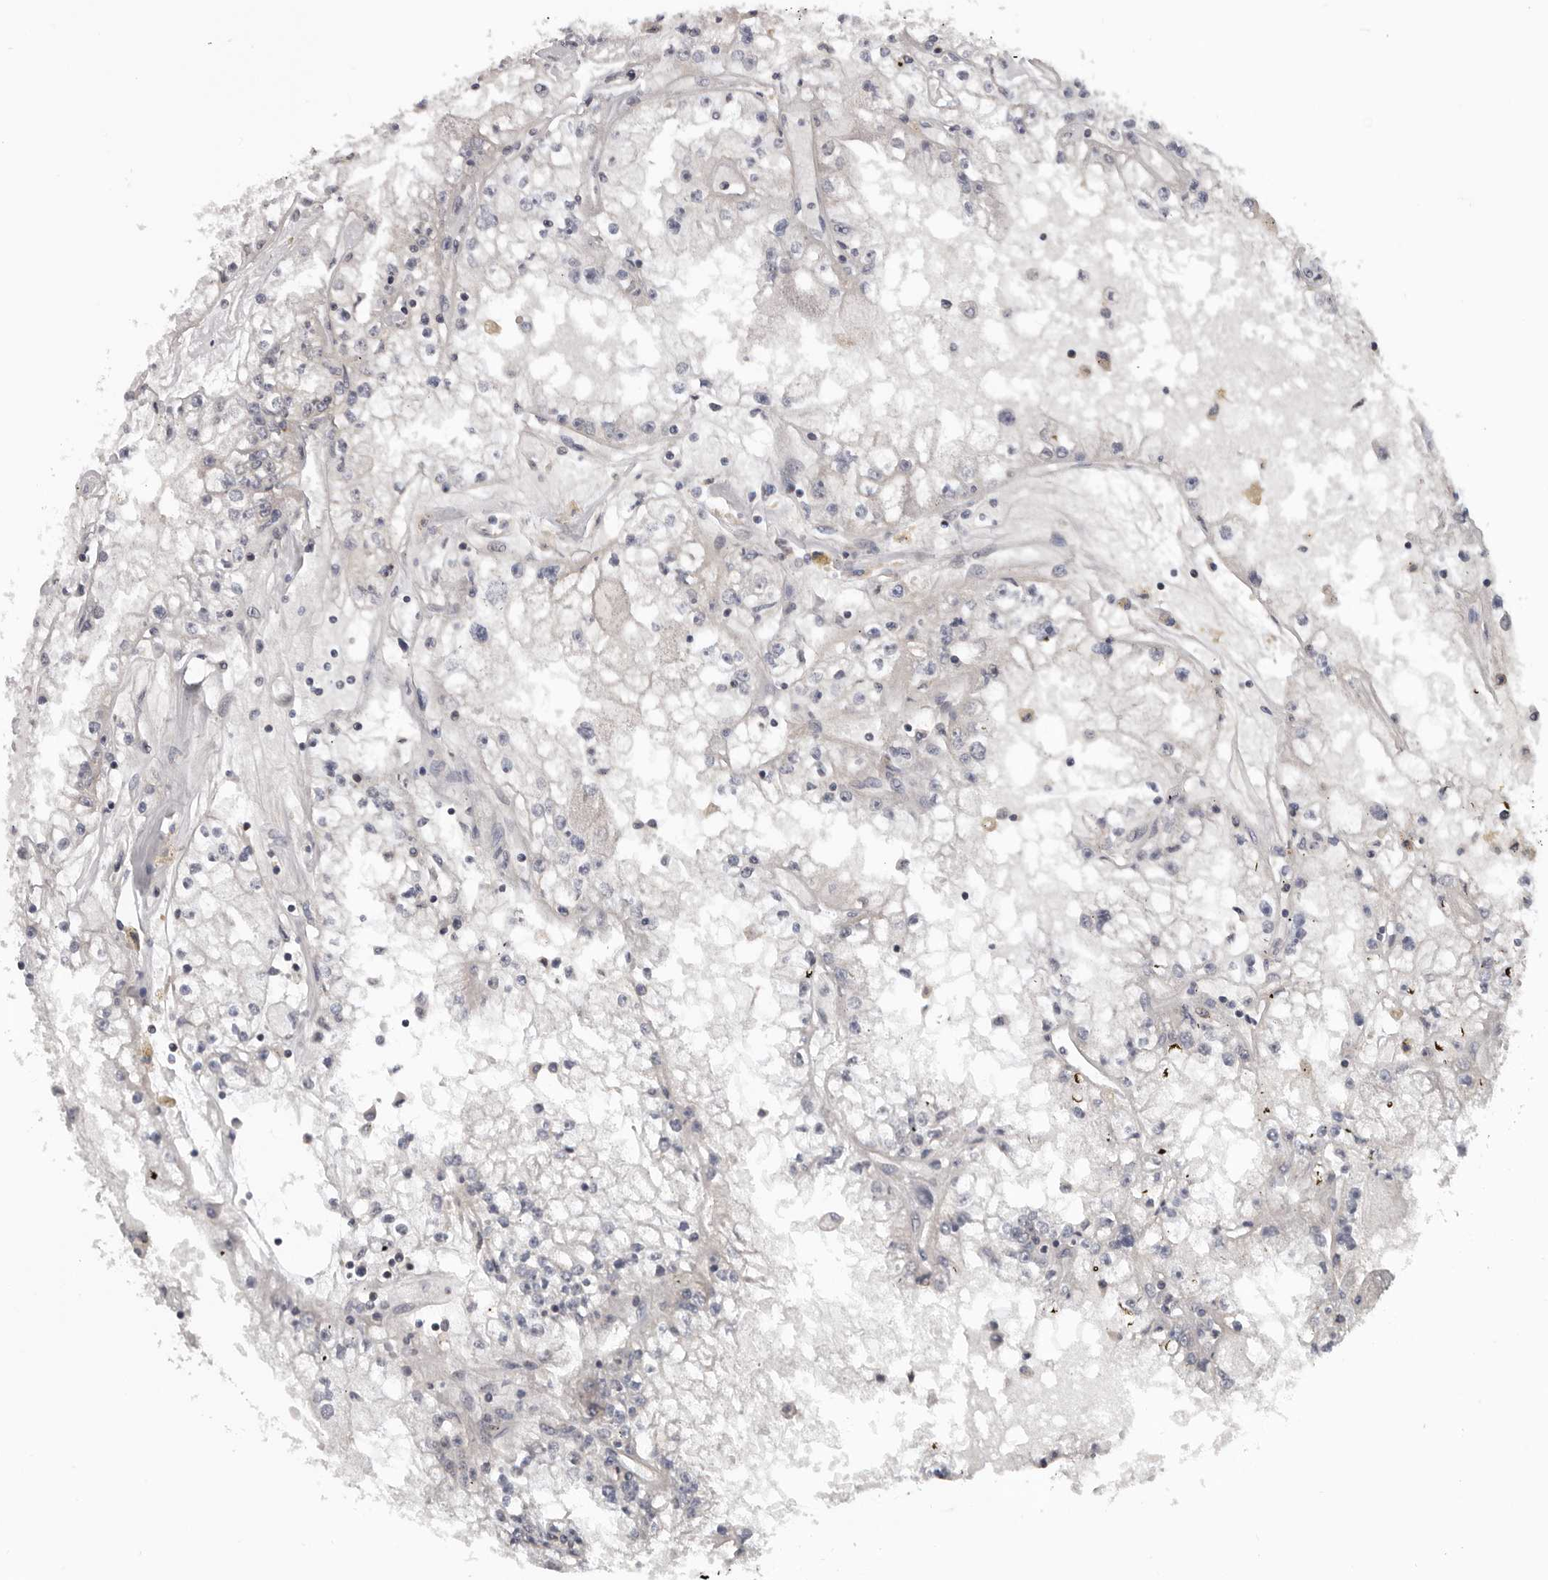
{"staining": {"intensity": "negative", "quantity": "none", "location": "none"}, "tissue": "renal cancer", "cell_type": "Tumor cells", "image_type": "cancer", "snomed": [{"axis": "morphology", "description": "Adenocarcinoma, NOS"}, {"axis": "topography", "description": "Kidney"}], "caption": "Tumor cells show no significant protein staining in renal cancer.", "gene": "MOGAT2", "patient": {"sex": "male", "age": 56}}